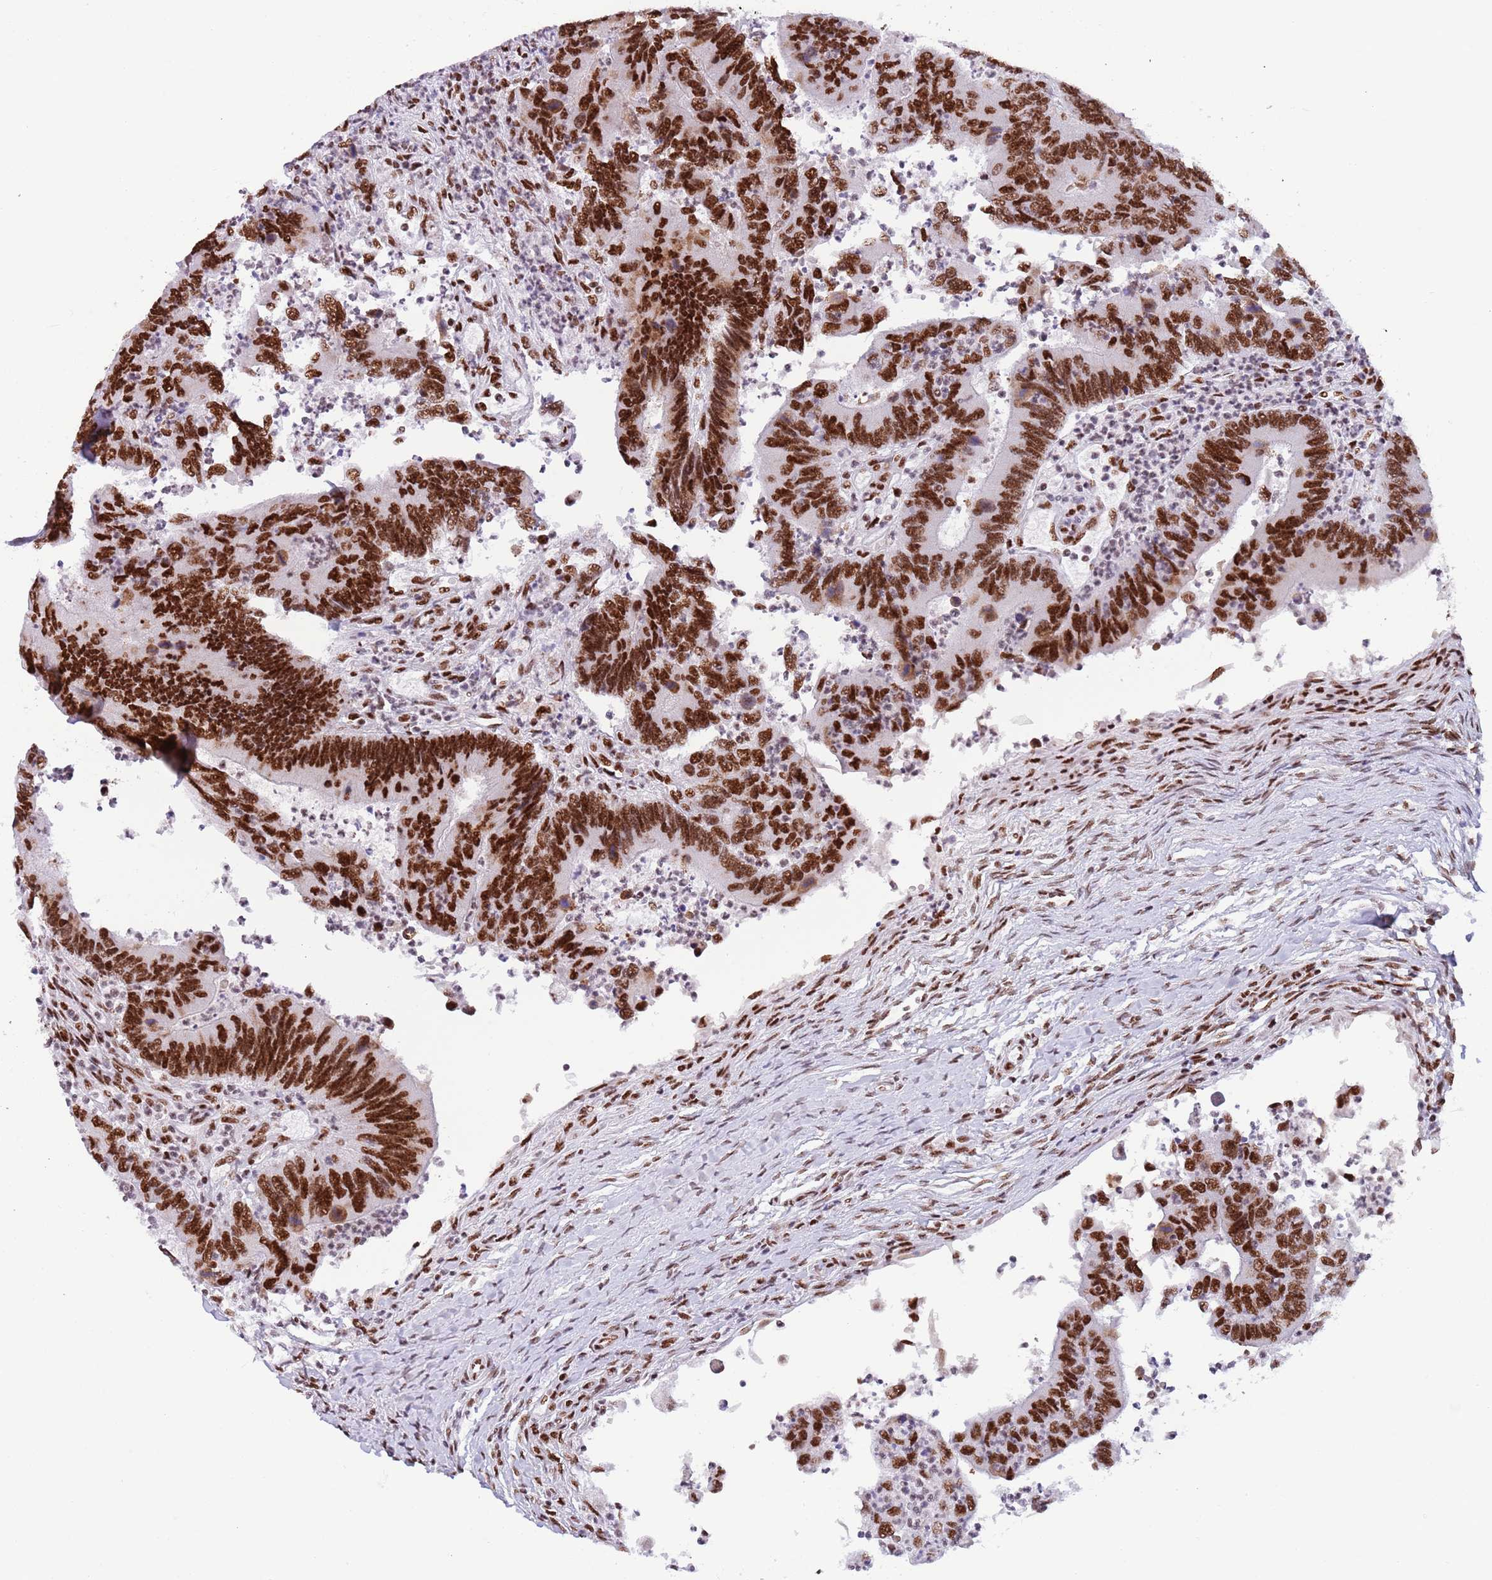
{"staining": {"intensity": "strong", "quantity": ">75%", "location": "nuclear"}, "tissue": "colorectal cancer", "cell_type": "Tumor cells", "image_type": "cancer", "snomed": [{"axis": "morphology", "description": "Adenocarcinoma, NOS"}, {"axis": "topography", "description": "Colon"}], "caption": "A high-resolution micrograph shows immunohistochemistry staining of adenocarcinoma (colorectal), which shows strong nuclear expression in approximately >75% of tumor cells. (DAB (3,3'-diaminobenzidine) IHC with brightfield microscopy, high magnification).", "gene": "SF3A2", "patient": {"sex": "female", "age": 67}}